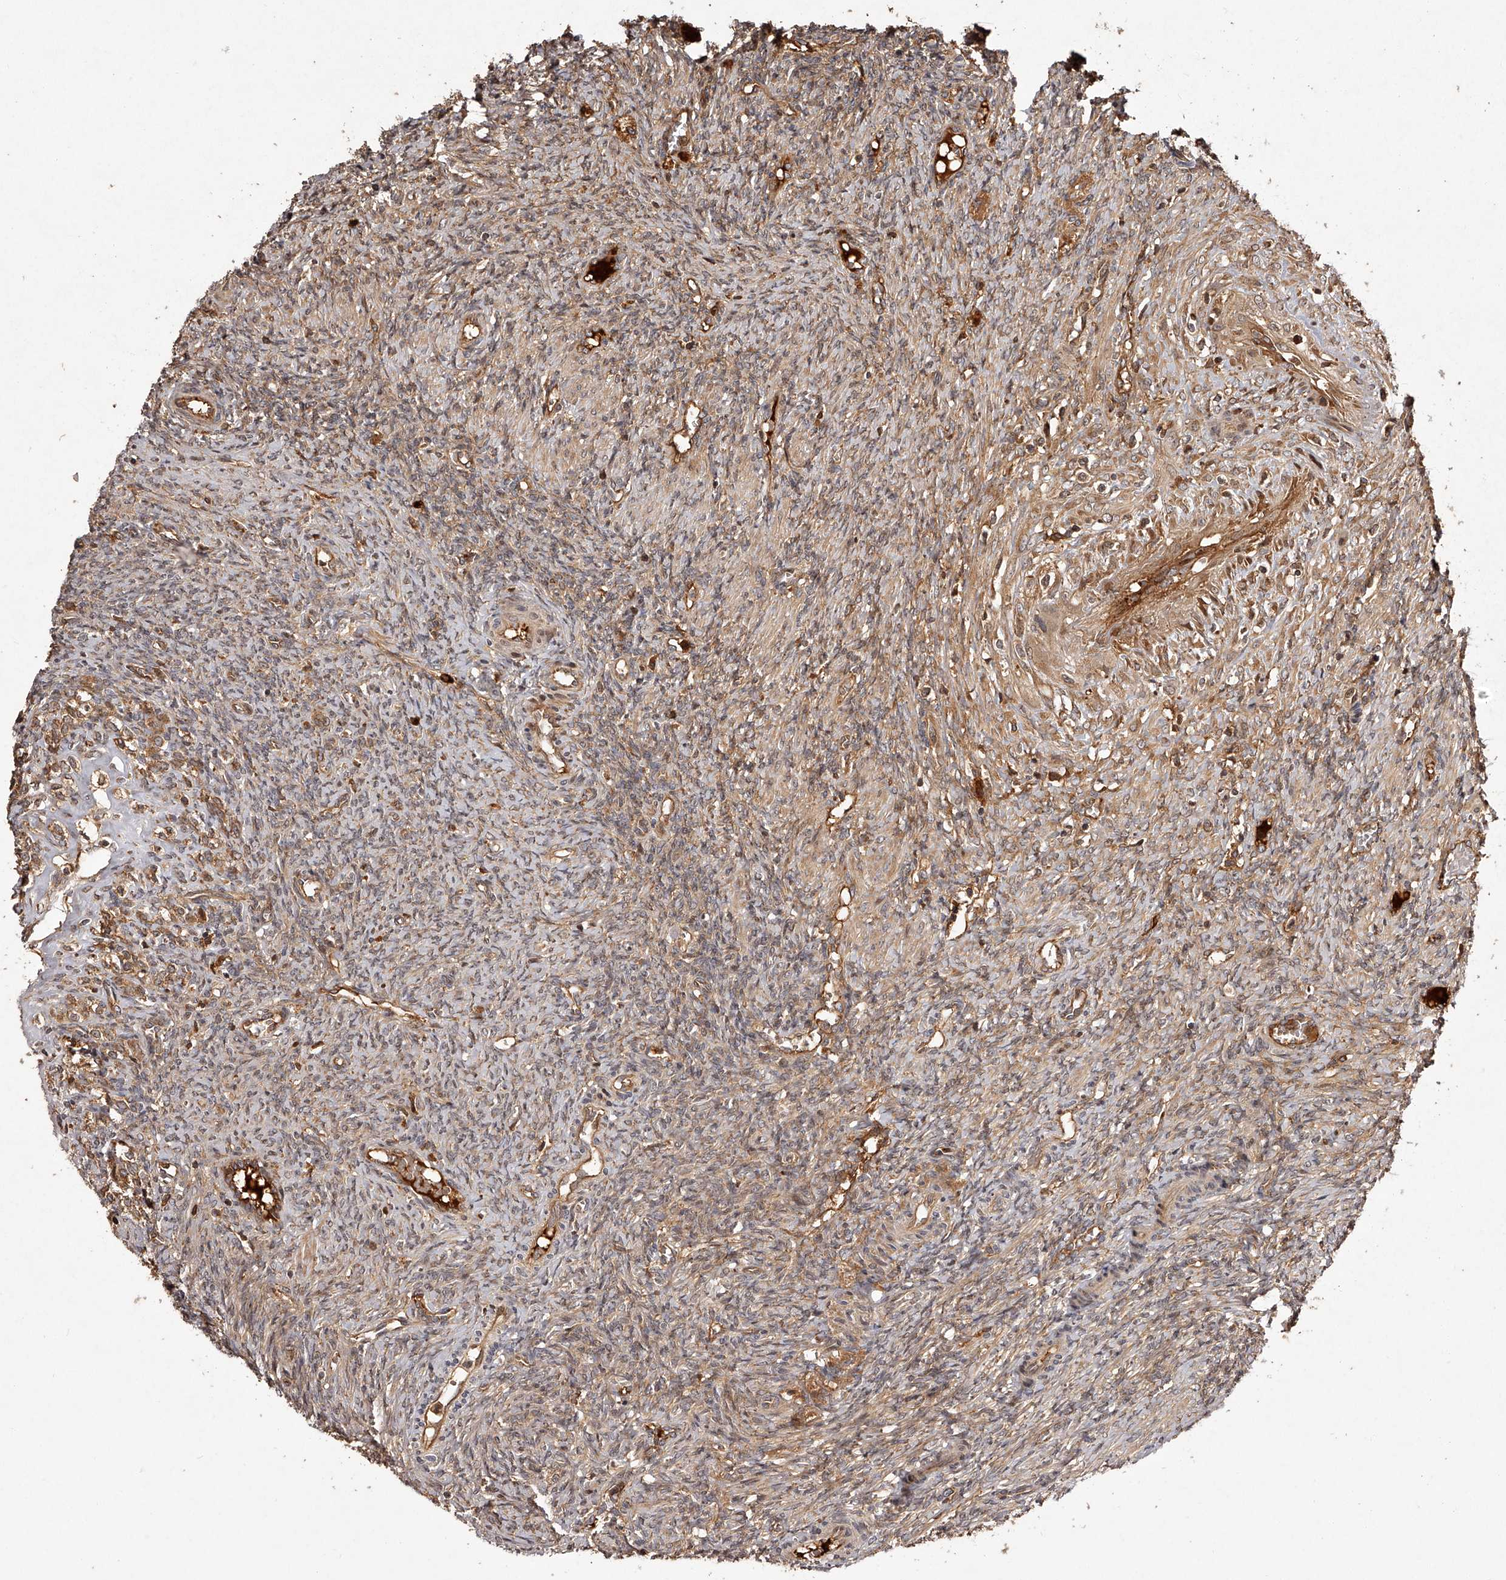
{"staining": {"intensity": "moderate", "quantity": "25%-75%", "location": "cytoplasmic/membranous"}, "tissue": "ovary", "cell_type": "Ovarian stroma cells", "image_type": "normal", "snomed": [{"axis": "morphology", "description": "Normal tissue, NOS"}, {"axis": "topography", "description": "Ovary"}], "caption": "Ovary stained with a brown dye demonstrates moderate cytoplasmic/membranous positive positivity in approximately 25%-75% of ovarian stroma cells.", "gene": "CRYZL1", "patient": {"sex": "female", "age": 41}}